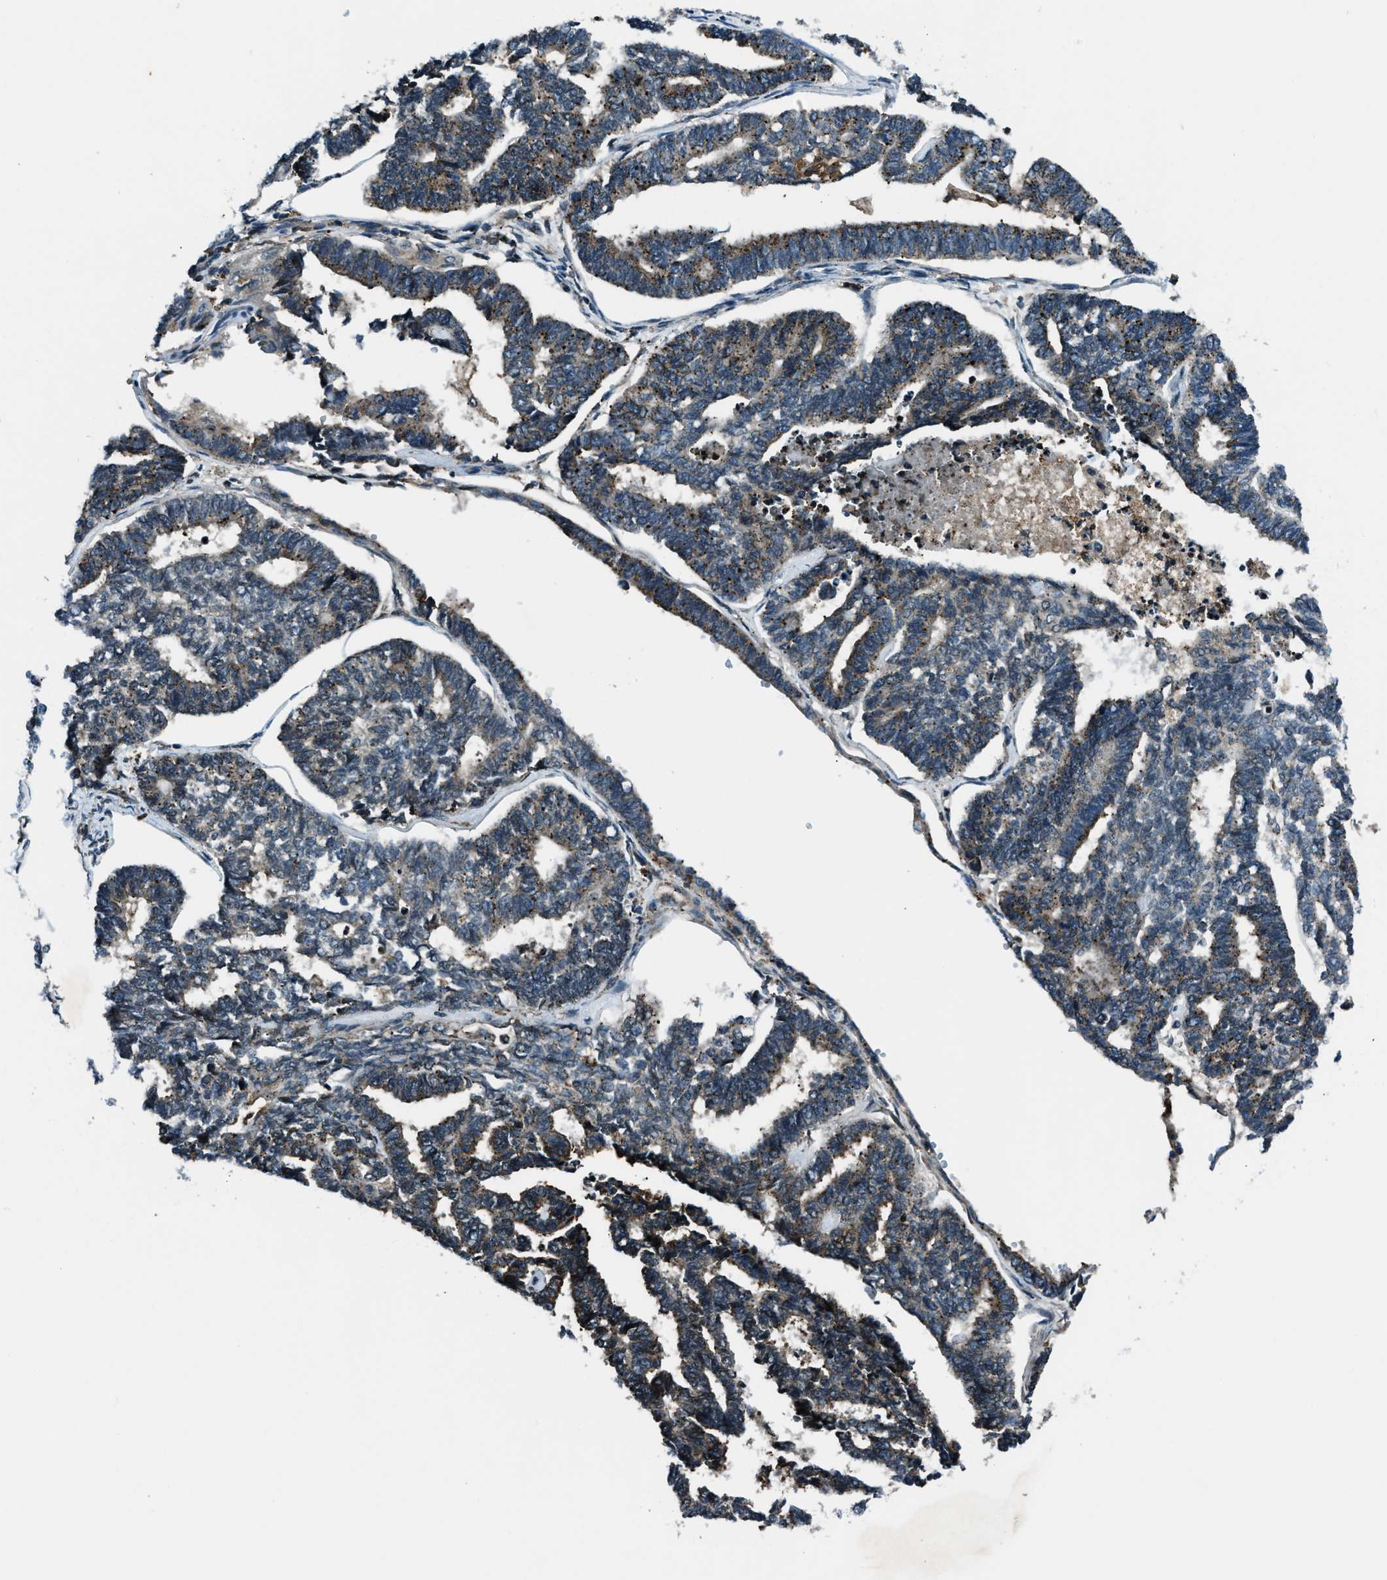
{"staining": {"intensity": "weak", "quantity": "25%-75%", "location": "cytoplasmic/membranous"}, "tissue": "endometrial cancer", "cell_type": "Tumor cells", "image_type": "cancer", "snomed": [{"axis": "morphology", "description": "Adenocarcinoma, NOS"}, {"axis": "topography", "description": "Endometrium"}], "caption": "DAB (3,3'-diaminobenzidine) immunohistochemical staining of adenocarcinoma (endometrial) shows weak cytoplasmic/membranous protein positivity in approximately 25%-75% of tumor cells. The staining is performed using DAB (3,3'-diaminobenzidine) brown chromogen to label protein expression. The nuclei are counter-stained blue using hematoxylin.", "gene": "ACTL9", "patient": {"sex": "female", "age": 70}}